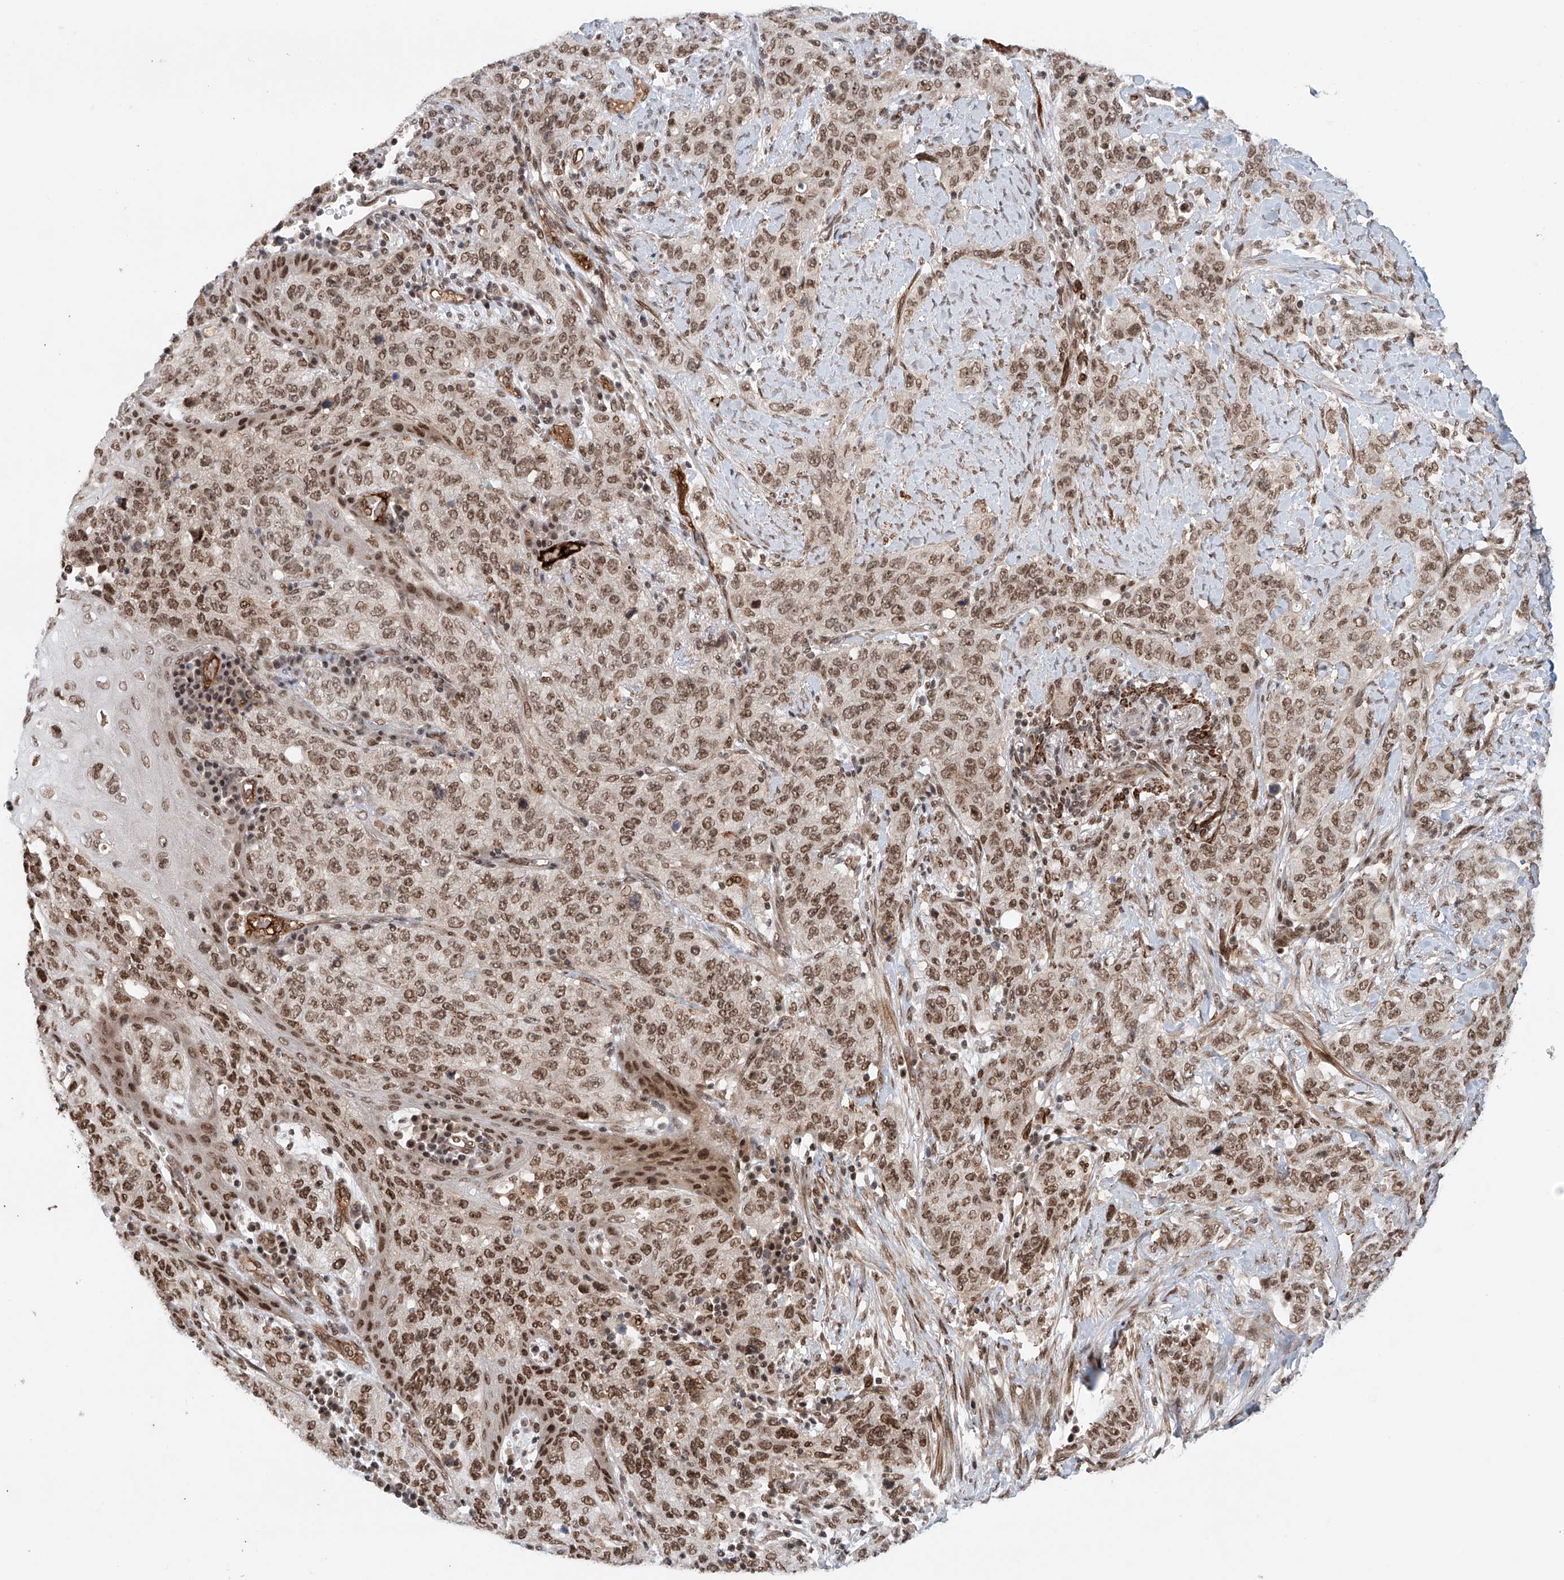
{"staining": {"intensity": "moderate", "quantity": ">75%", "location": "nuclear"}, "tissue": "stomach cancer", "cell_type": "Tumor cells", "image_type": "cancer", "snomed": [{"axis": "morphology", "description": "Adenocarcinoma, NOS"}, {"axis": "topography", "description": "Stomach"}], "caption": "High-power microscopy captured an IHC photomicrograph of stomach cancer, revealing moderate nuclear positivity in approximately >75% of tumor cells. (Brightfield microscopy of DAB IHC at high magnification).", "gene": "ZNF470", "patient": {"sex": "male", "age": 48}}